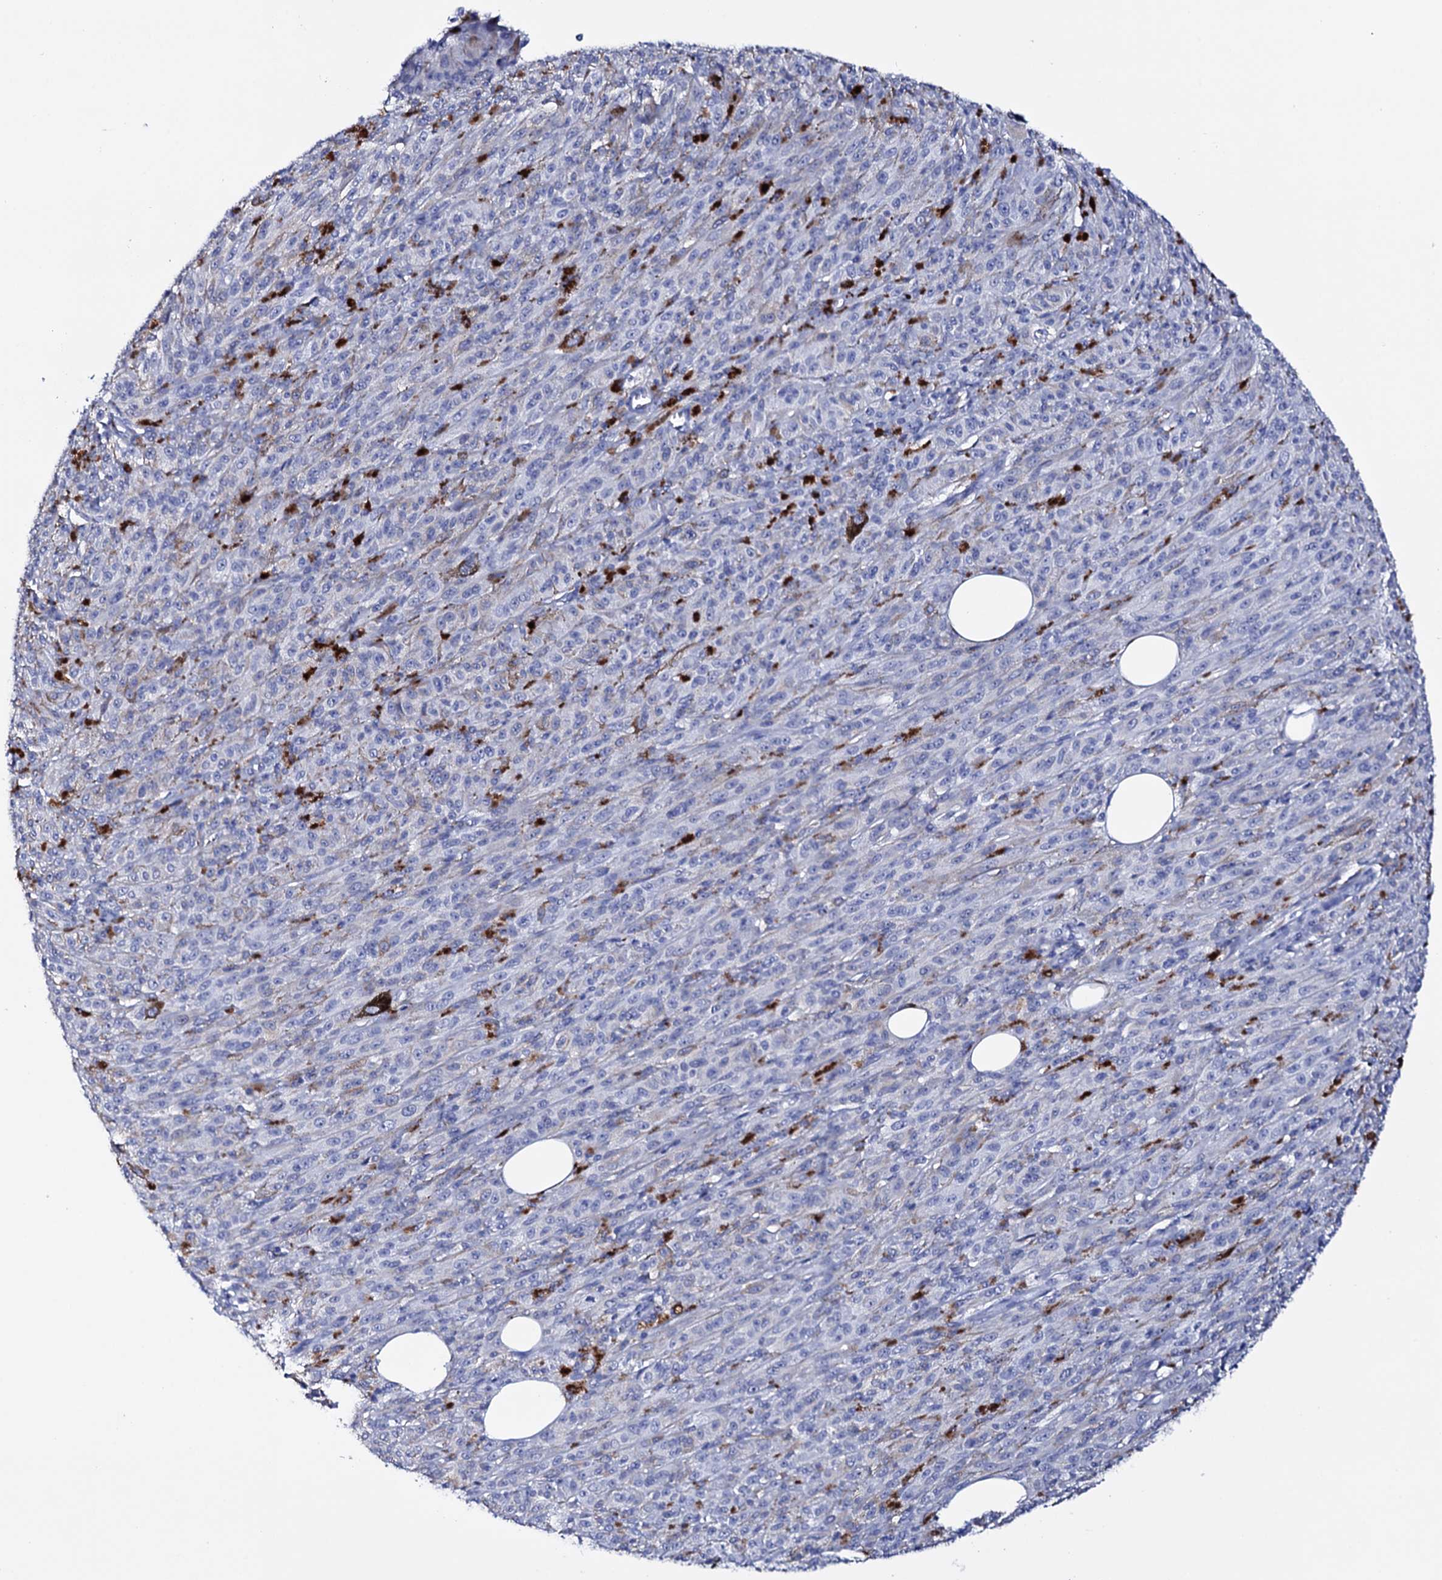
{"staining": {"intensity": "negative", "quantity": "none", "location": "none"}, "tissue": "melanoma", "cell_type": "Tumor cells", "image_type": "cancer", "snomed": [{"axis": "morphology", "description": "Malignant melanoma, NOS"}, {"axis": "topography", "description": "Skin"}], "caption": "Immunohistochemical staining of human malignant melanoma shows no significant expression in tumor cells. (DAB immunohistochemistry with hematoxylin counter stain).", "gene": "ITPRID2", "patient": {"sex": "female", "age": 52}}